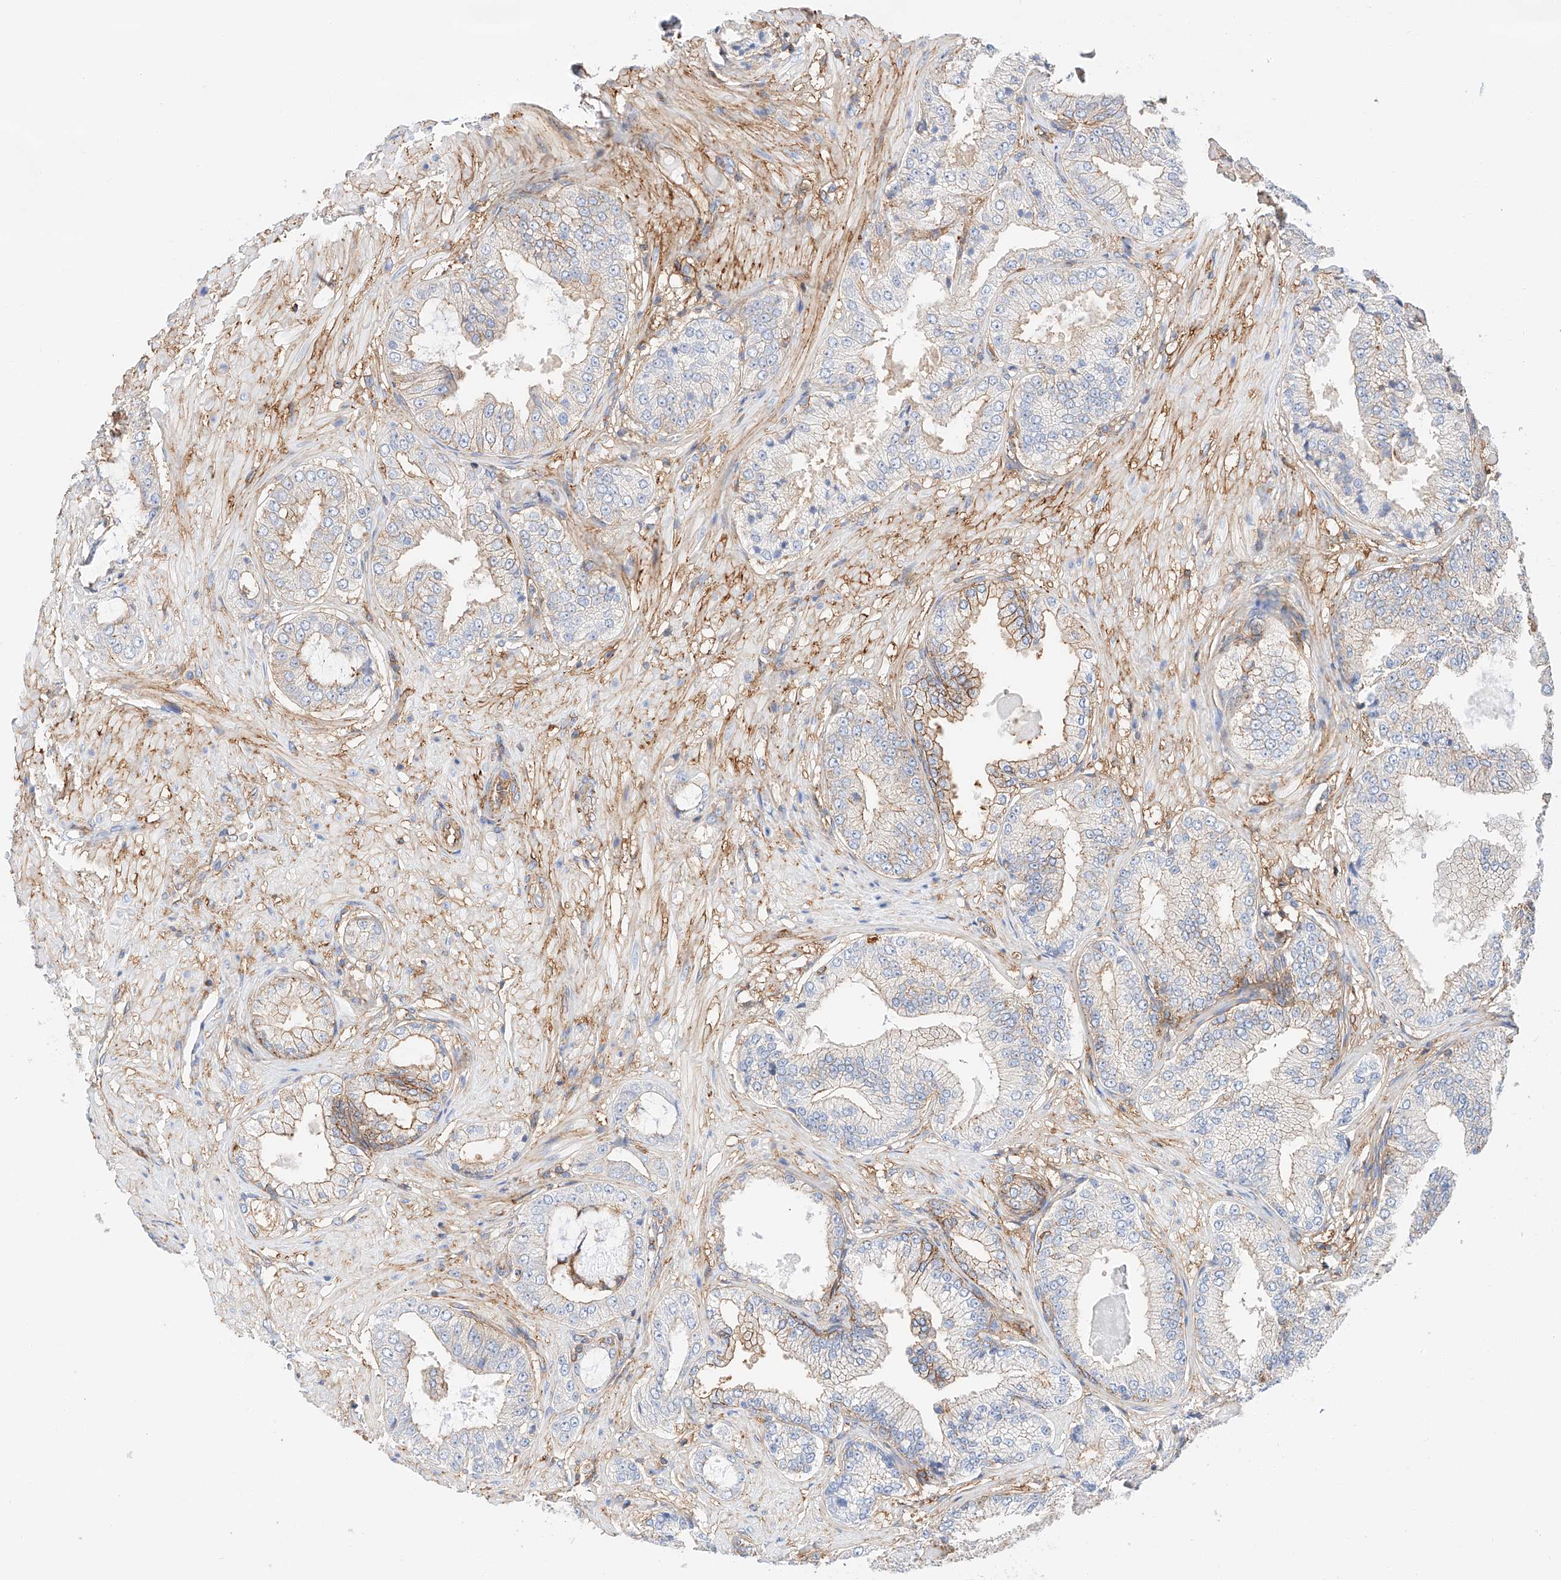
{"staining": {"intensity": "moderate", "quantity": "<25%", "location": "cytoplasmic/membranous"}, "tissue": "prostate cancer", "cell_type": "Tumor cells", "image_type": "cancer", "snomed": [{"axis": "morphology", "description": "Adenocarcinoma, Low grade"}, {"axis": "topography", "description": "Prostate"}], "caption": "Protein analysis of prostate adenocarcinoma (low-grade) tissue displays moderate cytoplasmic/membranous expression in approximately <25% of tumor cells.", "gene": "HAUS4", "patient": {"sex": "male", "age": 63}}